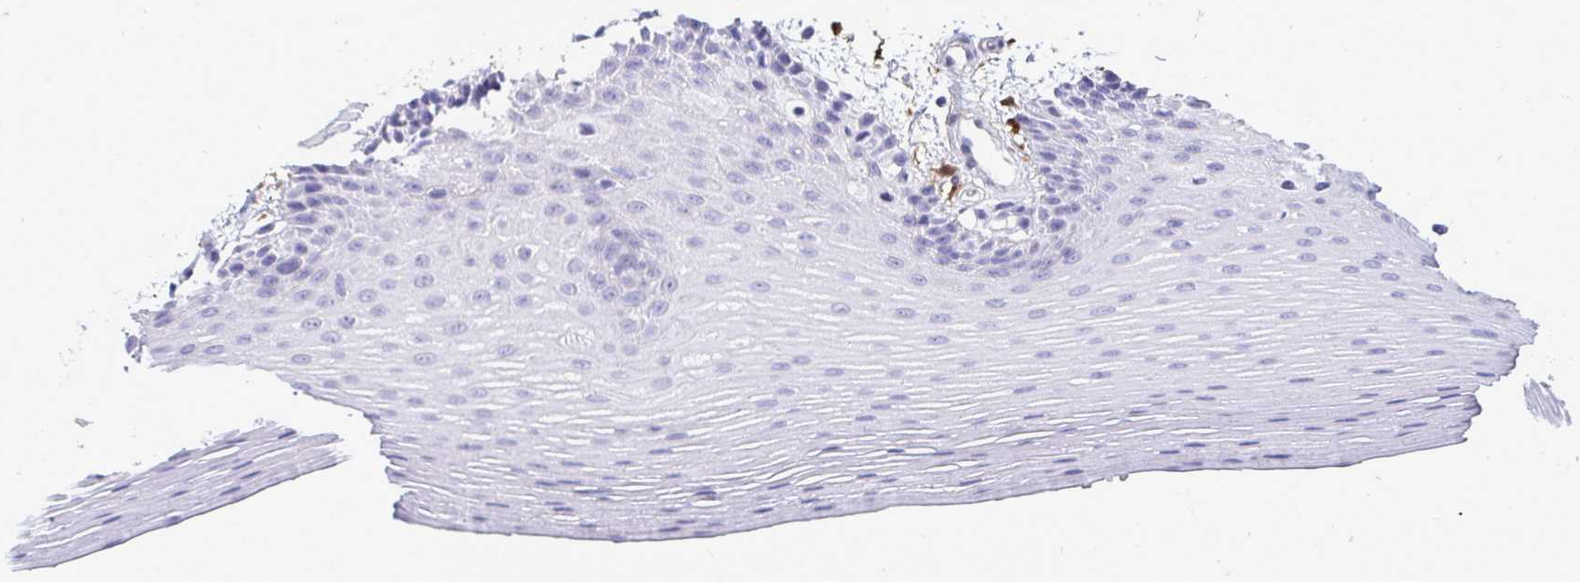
{"staining": {"intensity": "negative", "quantity": "none", "location": "none"}, "tissue": "oral mucosa", "cell_type": "Squamous epithelial cells", "image_type": "normal", "snomed": [{"axis": "morphology", "description": "Normal tissue, NOS"}, {"axis": "topography", "description": "Oral tissue"}], "caption": "Protein analysis of unremarkable oral mucosa displays no significant staining in squamous epithelial cells. (DAB (3,3'-diaminobenzidine) immunohistochemistry, high magnification).", "gene": "HSPB6", "patient": {"sex": "female", "age": 81}}